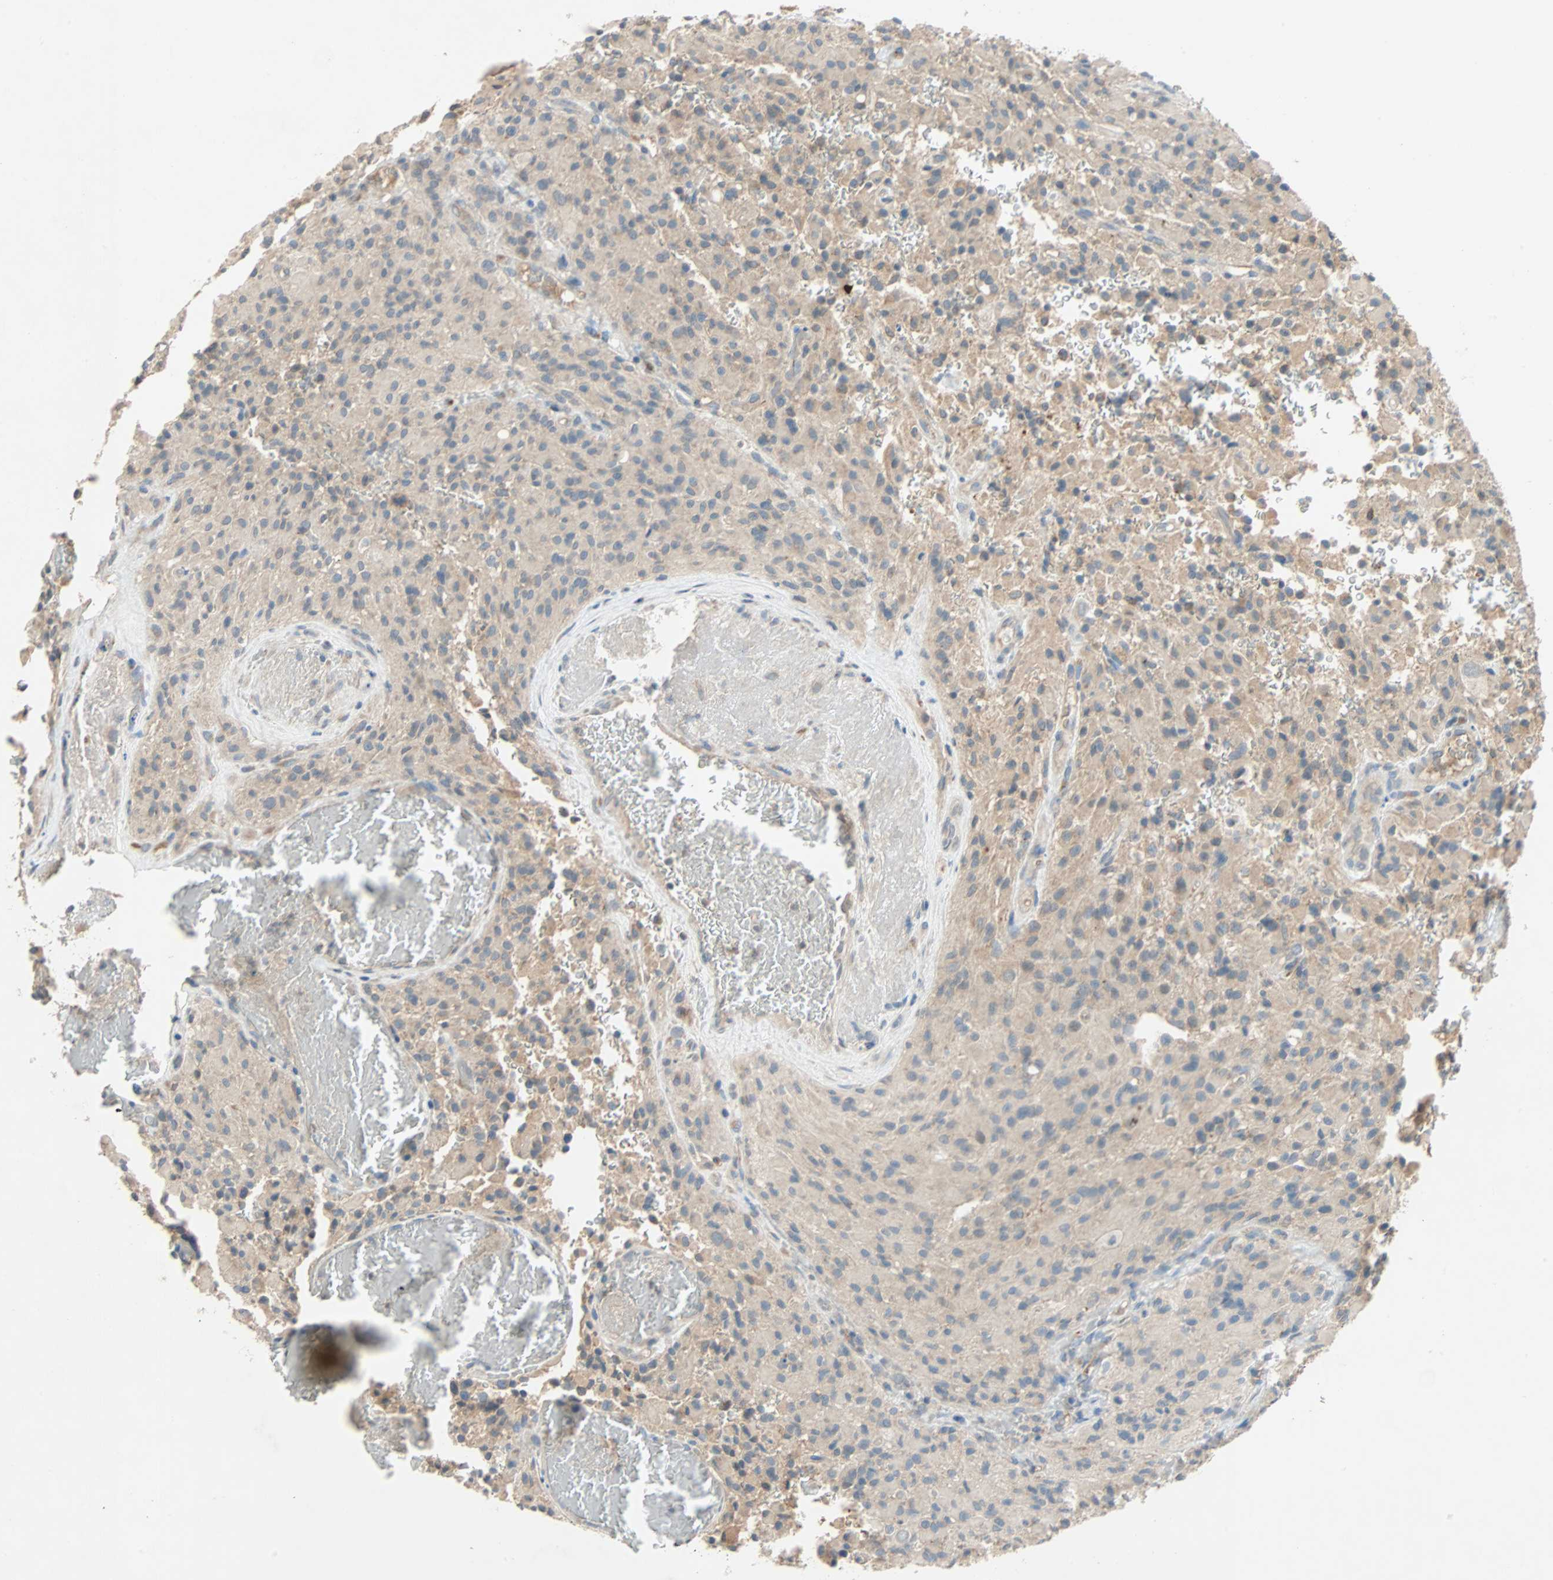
{"staining": {"intensity": "moderate", "quantity": "25%-75%", "location": "cytoplasmic/membranous"}, "tissue": "glioma", "cell_type": "Tumor cells", "image_type": "cancer", "snomed": [{"axis": "morphology", "description": "Glioma, malignant, High grade"}, {"axis": "topography", "description": "Brain"}], "caption": "The histopathology image demonstrates staining of glioma, revealing moderate cytoplasmic/membranous protein positivity (brown color) within tumor cells.", "gene": "XYLT1", "patient": {"sex": "male", "age": 71}}